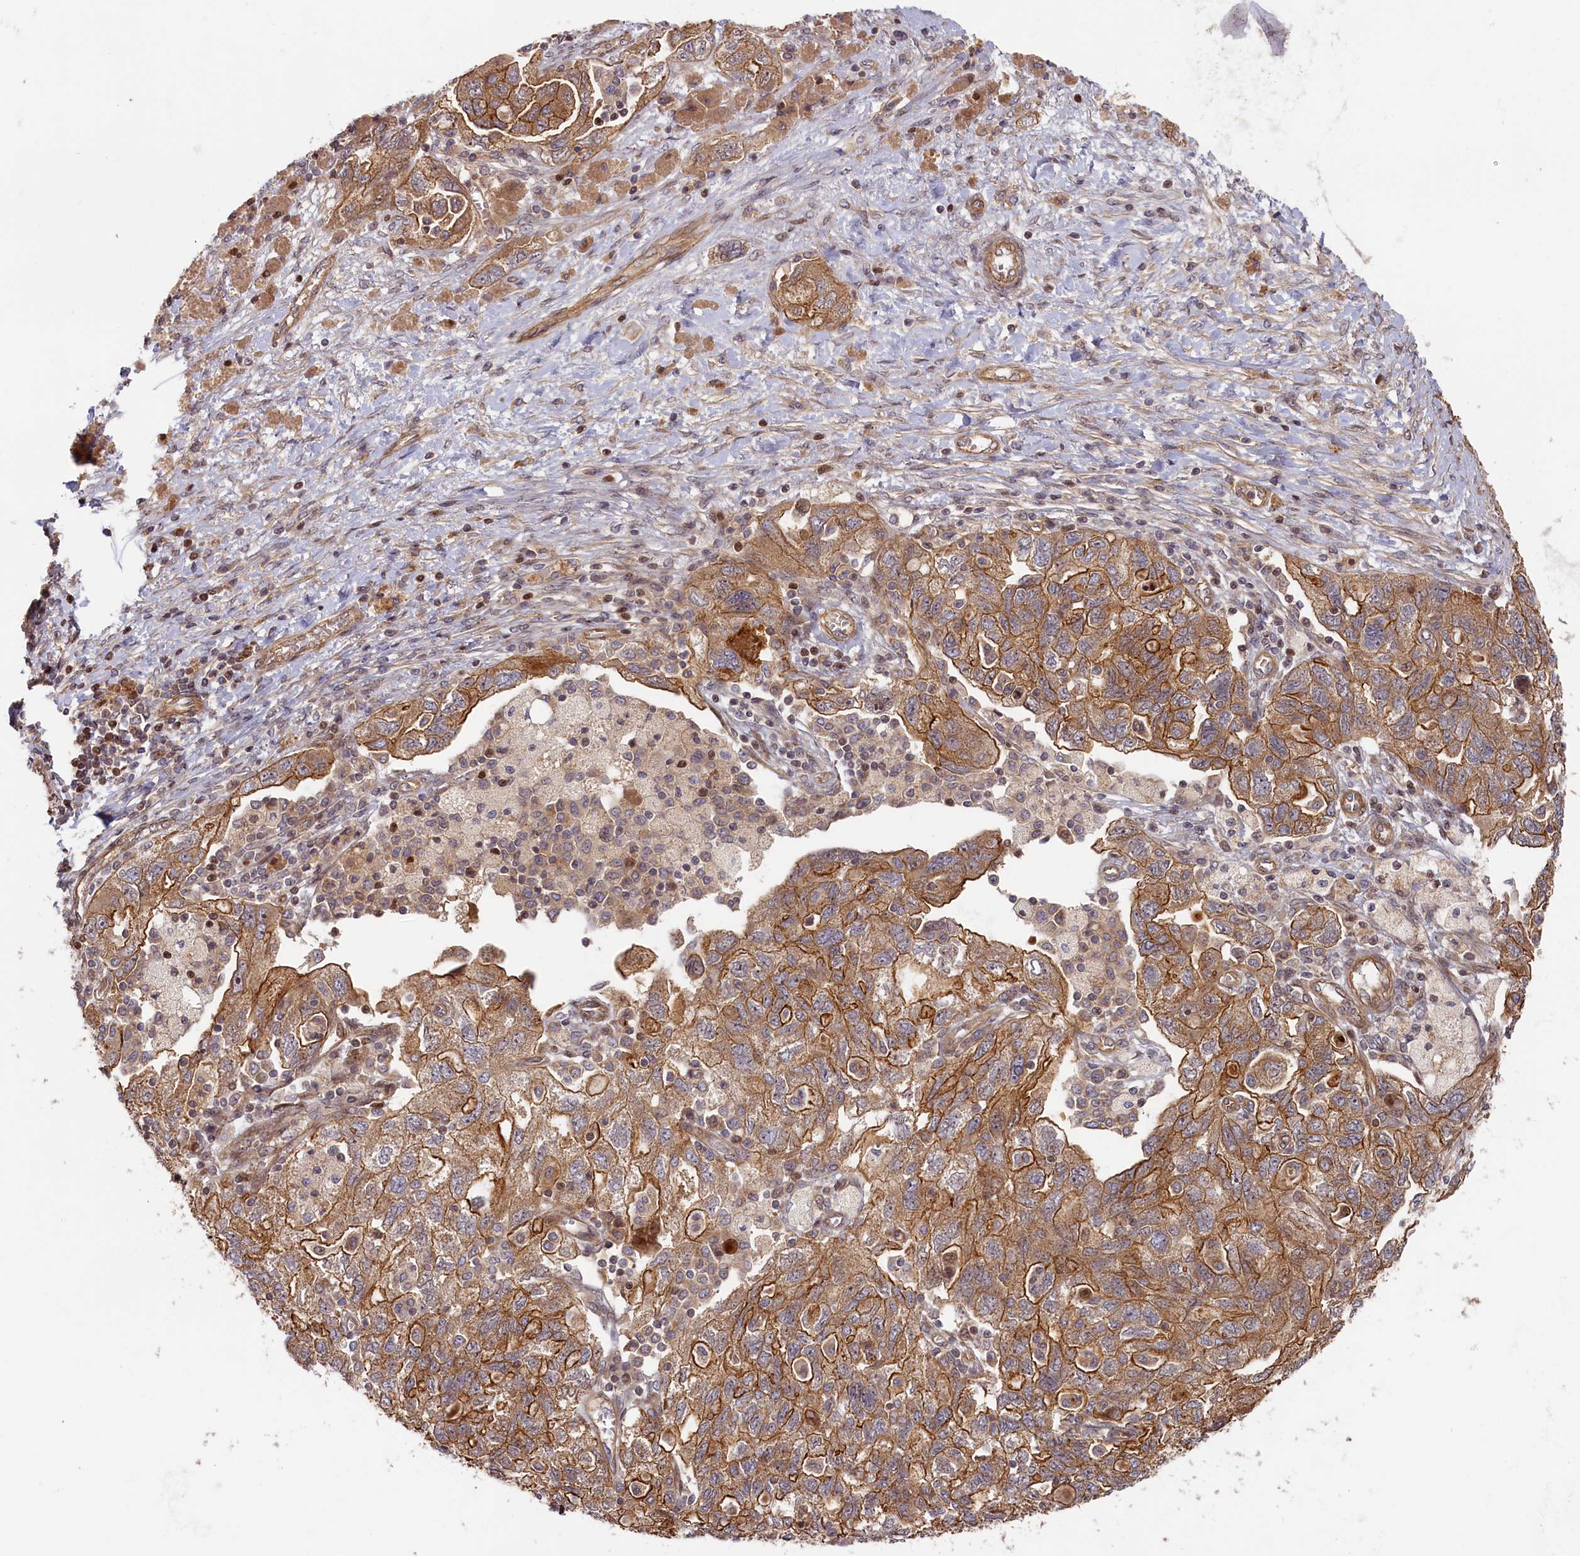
{"staining": {"intensity": "moderate", "quantity": ">75%", "location": "cytoplasmic/membranous"}, "tissue": "ovarian cancer", "cell_type": "Tumor cells", "image_type": "cancer", "snomed": [{"axis": "morphology", "description": "Carcinoma, NOS"}, {"axis": "morphology", "description": "Cystadenocarcinoma, serous, NOS"}, {"axis": "topography", "description": "Ovary"}], "caption": "Protein expression analysis of human ovarian serous cystadenocarcinoma reveals moderate cytoplasmic/membranous positivity in about >75% of tumor cells.", "gene": "CEP44", "patient": {"sex": "female", "age": 69}}